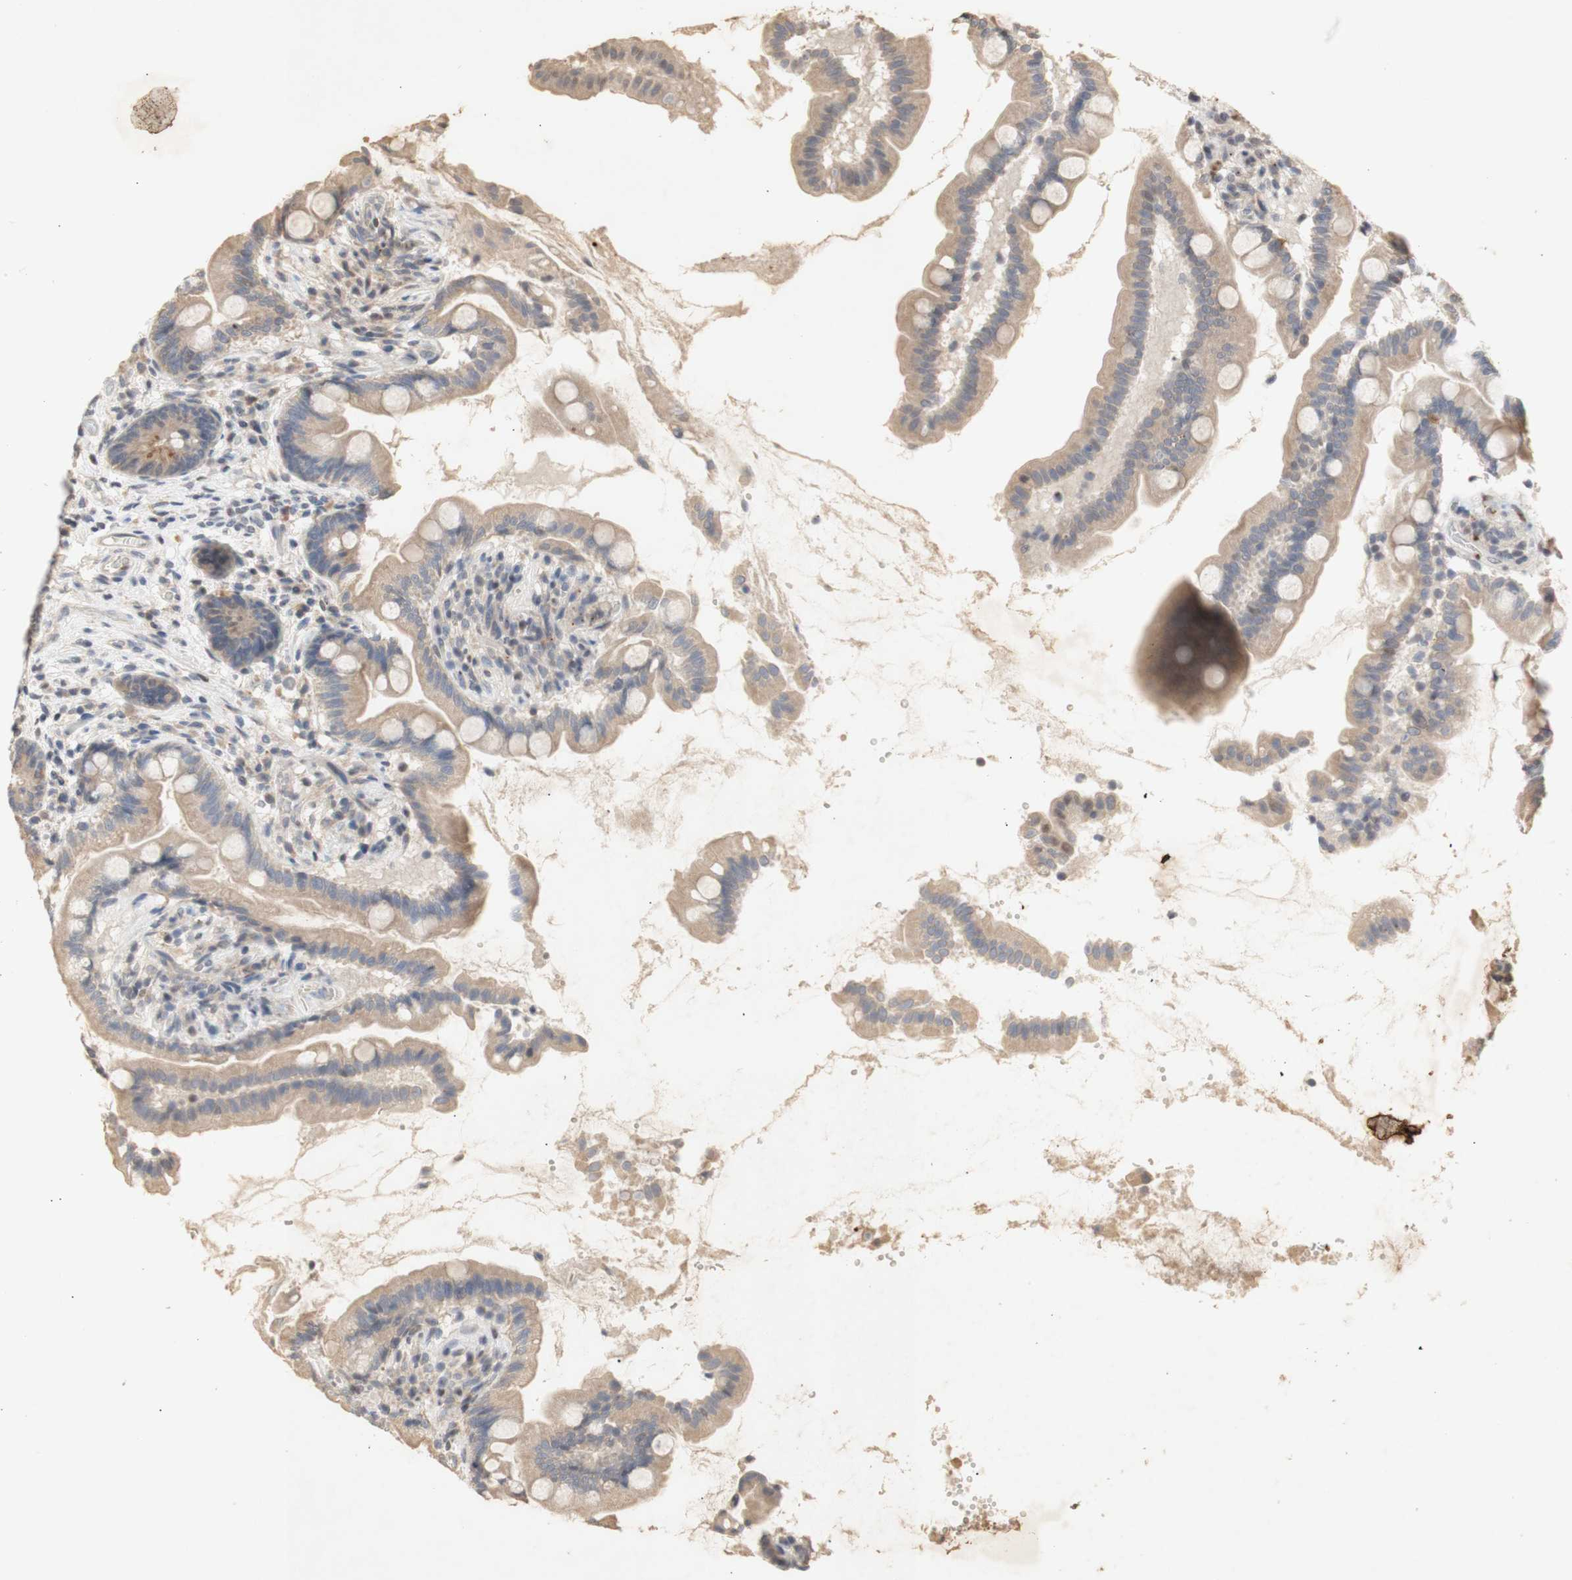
{"staining": {"intensity": "weak", "quantity": ">75%", "location": "cytoplasmic/membranous"}, "tissue": "small intestine", "cell_type": "Glandular cells", "image_type": "normal", "snomed": [{"axis": "morphology", "description": "Normal tissue, NOS"}, {"axis": "topography", "description": "Small intestine"}], "caption": "Small intestine stained for a protein demonstrates weak cytoplasmic/membranous positivity in glandular cells. The protein is shown in brown color, while the nuclei are stained blue.", "gene": "FOSB", "patient": {"sex": "female", "age": 56}}